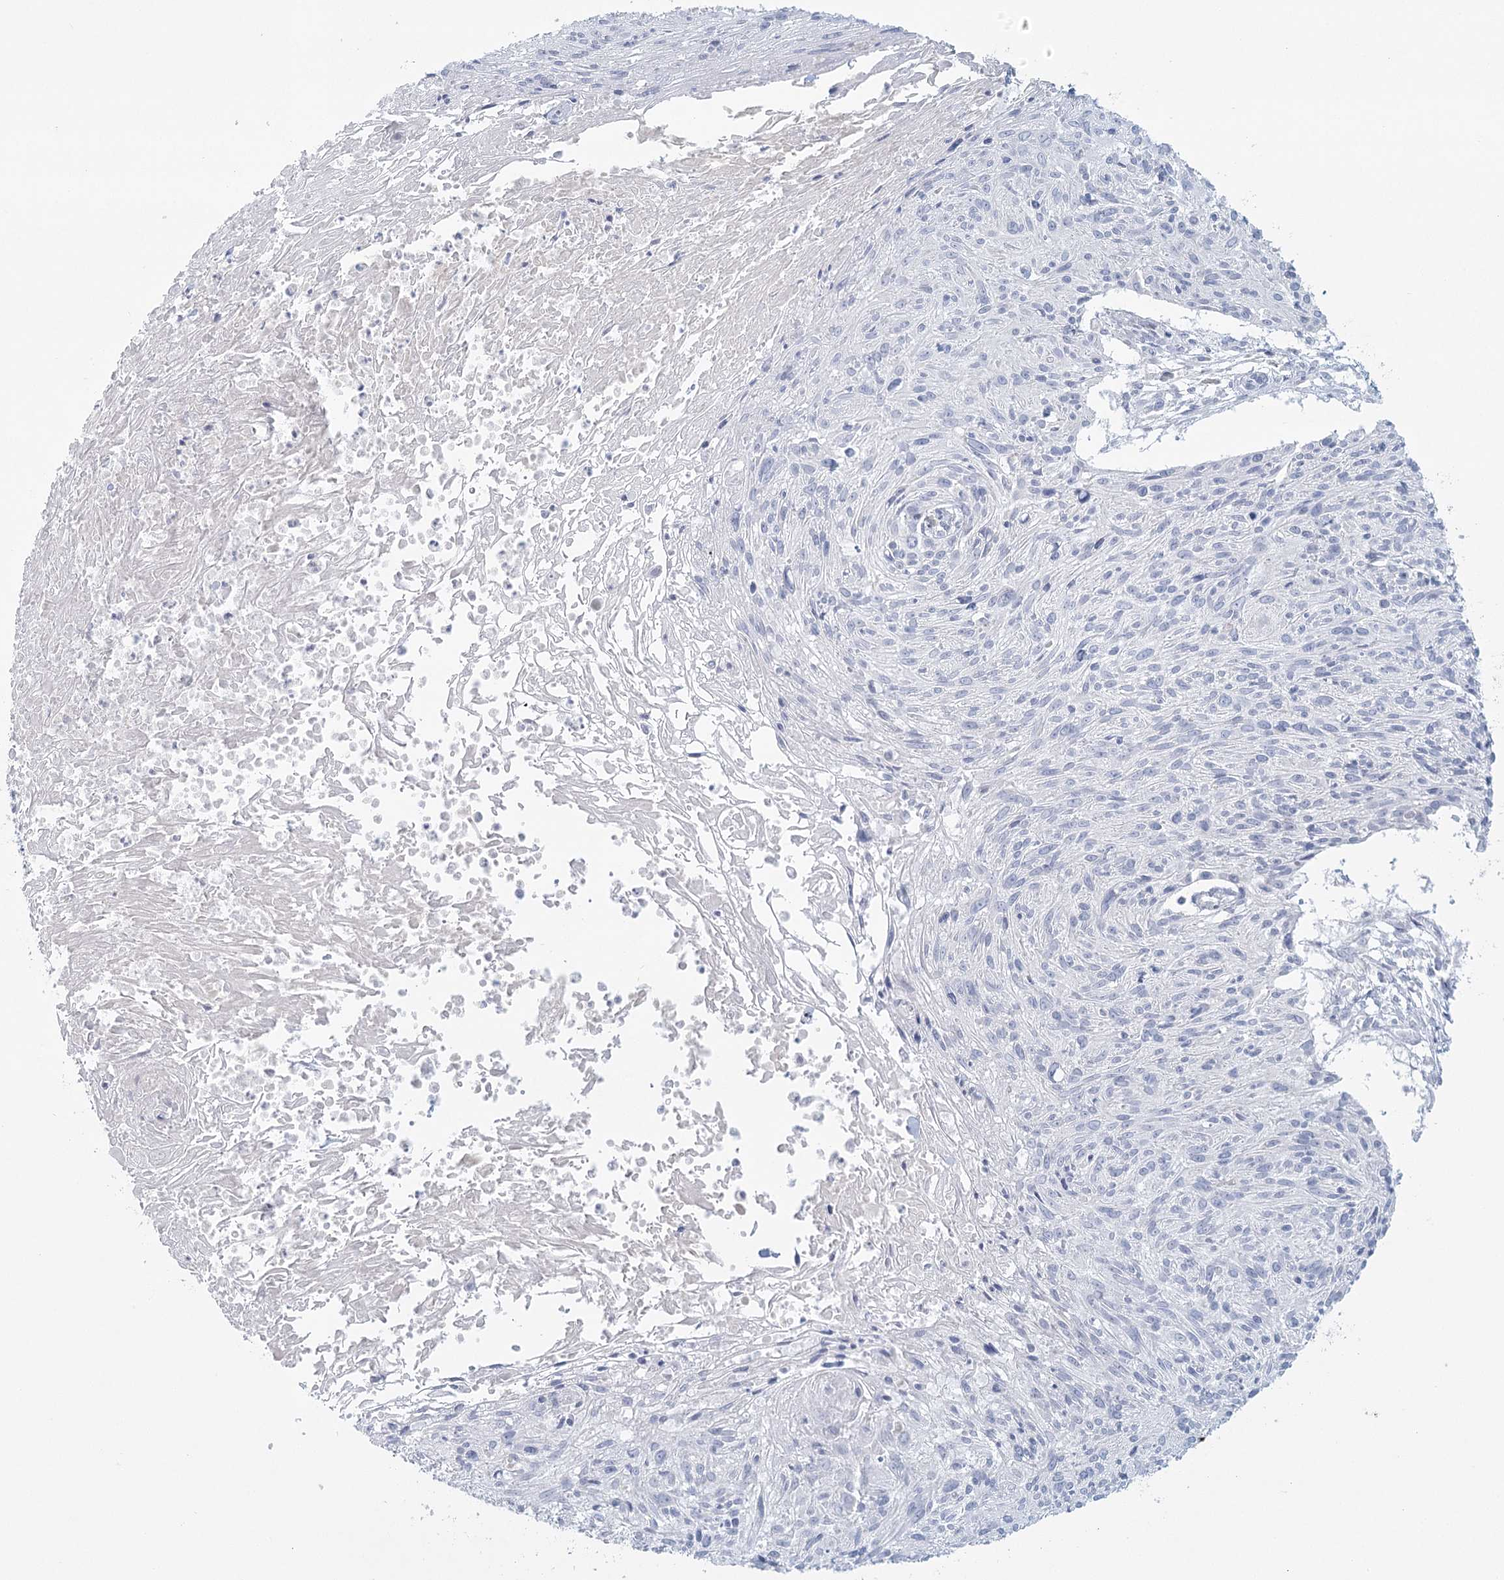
{"staining": {"intensity": "negative", "quantity": "none", "location": "none"}, "tissue": "cervical cancer", "cell_type": "Tumor cells", "image_type": "cancer", "snomed": [{"axis": "morphology", "description": "Squamous cell carcinoma, NOS"}, {"axis": "topography", "description": "Cervix"}], "caption": "This is an immunohistochemistry (IHC) photomicrograph of human squamous cell carcinoma (cervical). There is no positivity in tumor cells.", "gene": "BPHL", "patient": {"sex": "female", "age": 51}}